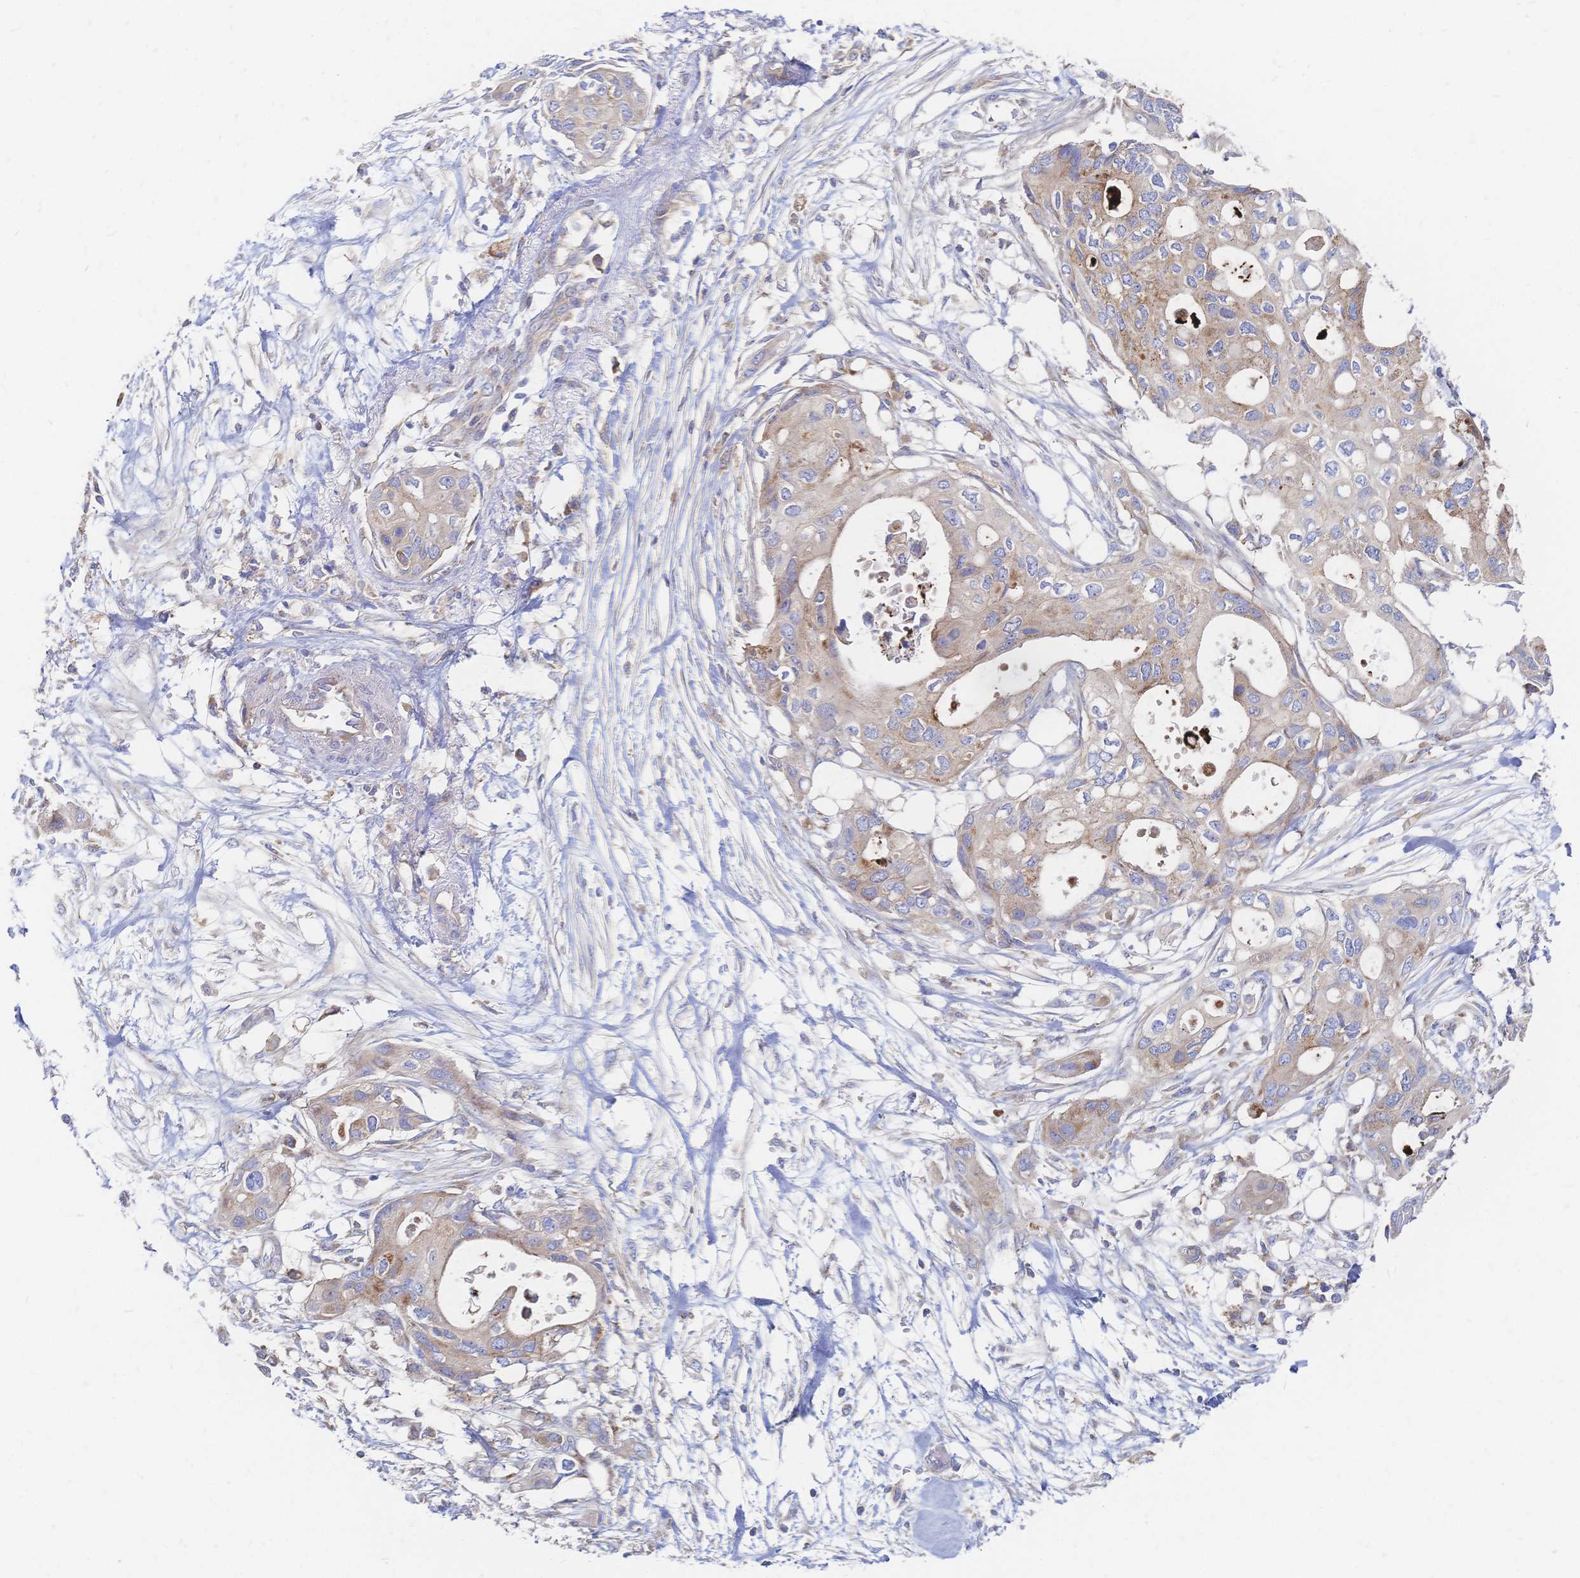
{"staining": {"intensity": "weak", "quantity": "25%-75%", "location": "cytoplasmic/membranous"}, "tissue": "pancreatic cancer", "cell_type": "Tumor cells", "image_type": "cancer", "snomed": [{"axis": "morphology", "description": "Adenocarcinoma, NOS"}, {"axis": "topography", "description": "Pancreas"}], "caption": "Pancreatic adenocarcinoma stained with a brown dye displays weak cytoplasmic/membranous positive staining in approximately 25%-75% of tumor cells.", "gene": "SORBS1", "patient": {"sex": "female", "age": 63}}